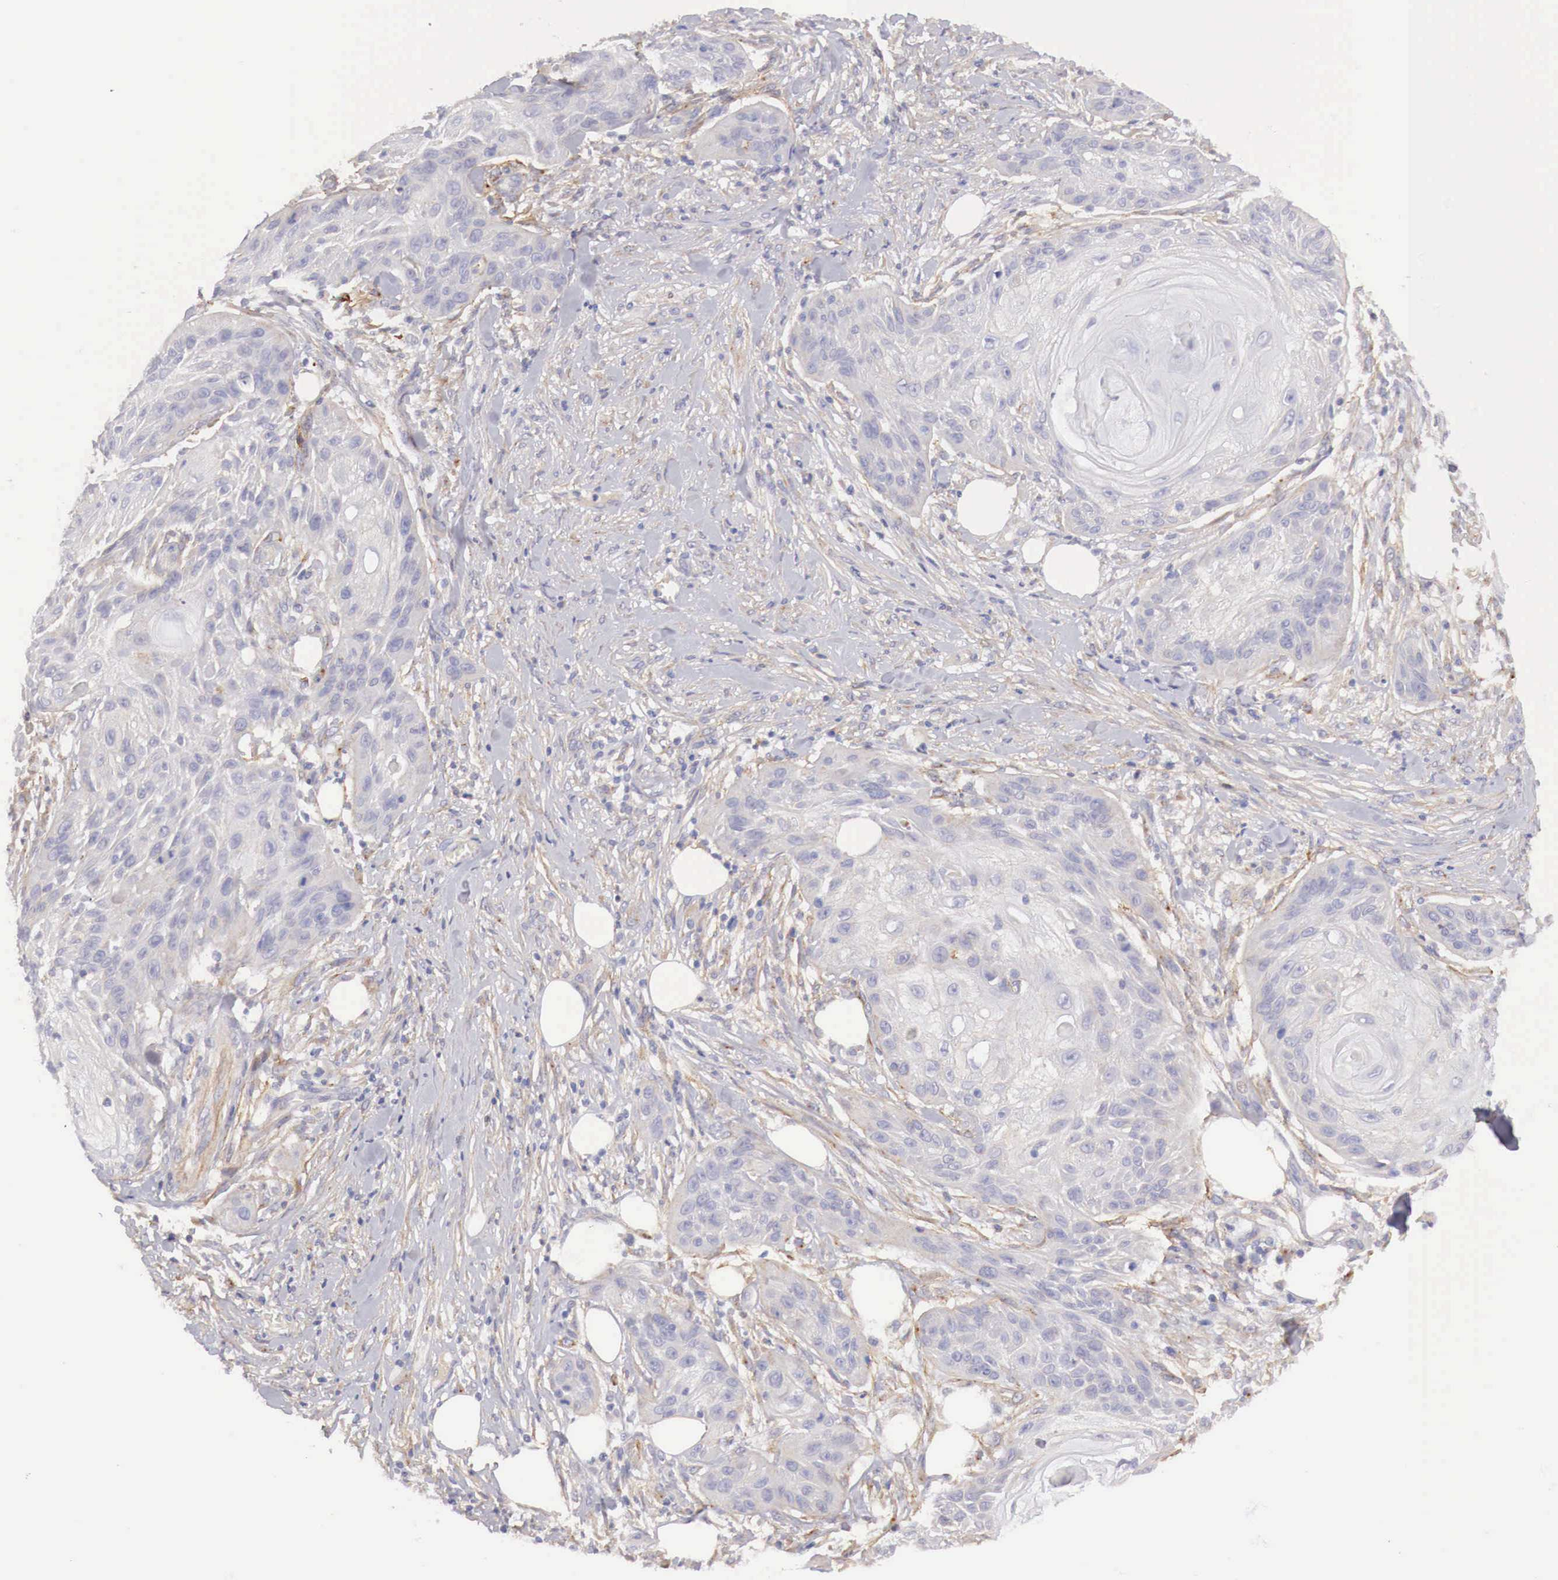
{"staining": {"intensity": "negative", "quantity": "none", "location": "none"}, "tissue": "skin cancer", "cell_type": "Tumor cells", "image_type": "cancer", "snomed": [{"axis": "morphology", "description": "Squamous cell carcinoma, NOS"}, {"axis": "topography", "description": "Skin"}], "caption": "Immunohistochemical staining of human skin squamous cell carcinoma shows no significant expression in tumor cells.", "gene": "KLHDC7B", "patient": {"sex": "female", "age": 88}}